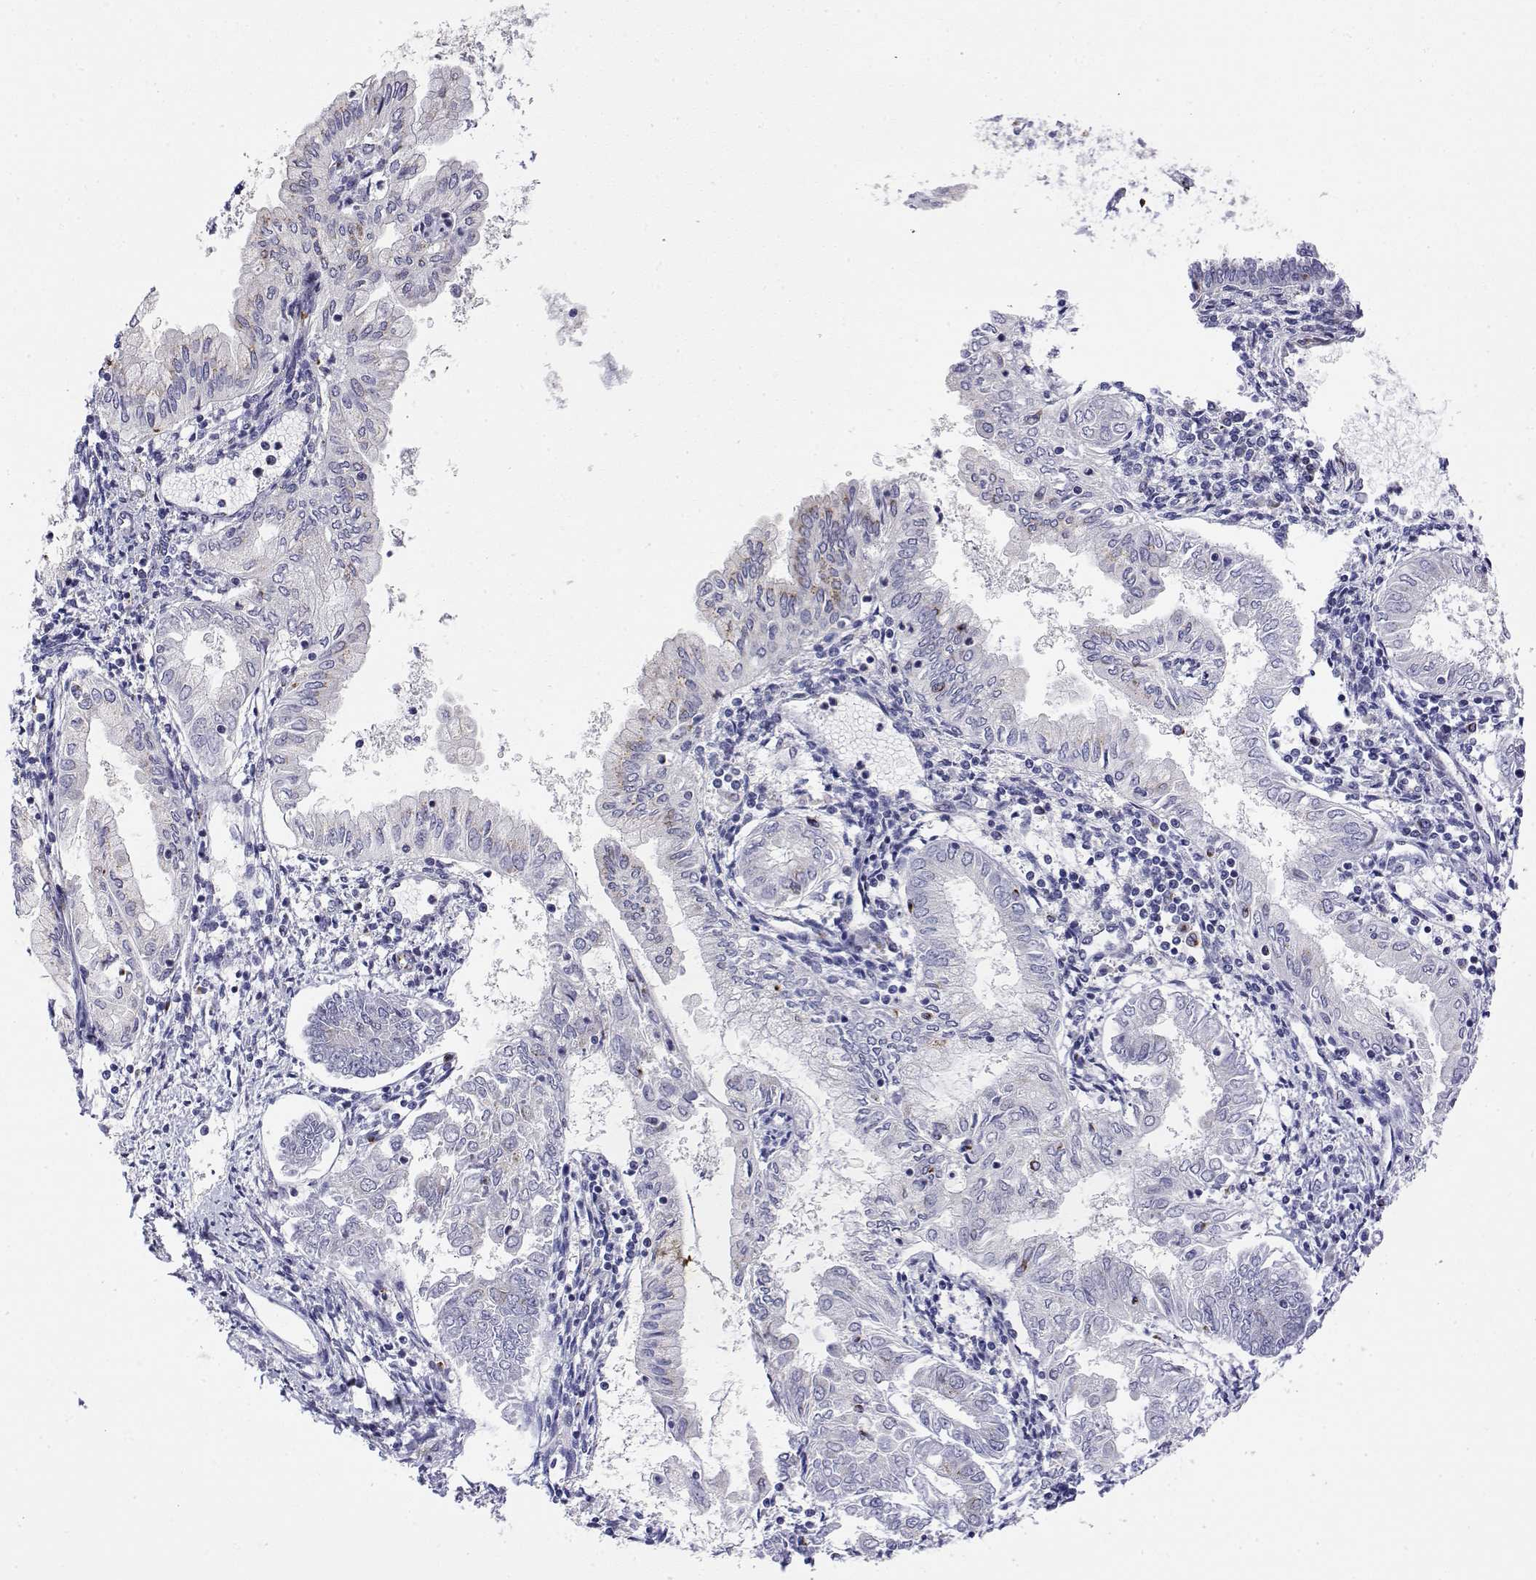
{"staining": {"intensity": "moderate", "quantity": "25%-75%", "location": "cytoplasmic/membranous"}, "tissue": "endometrial cancer", "cell_type": "Tumor cells", "image_type": "cancer", "snomed": [{"axis": "morphology", "description": "Adenocarcinoma, NOS"}, {"axis": "topography", "description": "Endometrium"}], "caption": "An immunohistochemistry (IHC) photomicrograph of neoplastic tissue is shown. Protein staining in brown labels moderate cytoplasmic/membranous positivity in endometrial adenocarcinoma within tumor cells. The staining is performed using DAB (3,3'-diaminobenzidine) brown chromogen to label protein expression. The nuclei are counter-stained blue using hematoxylin.", "gene": "YIPF3", "patient": {"sex": "female", "age": 68}}